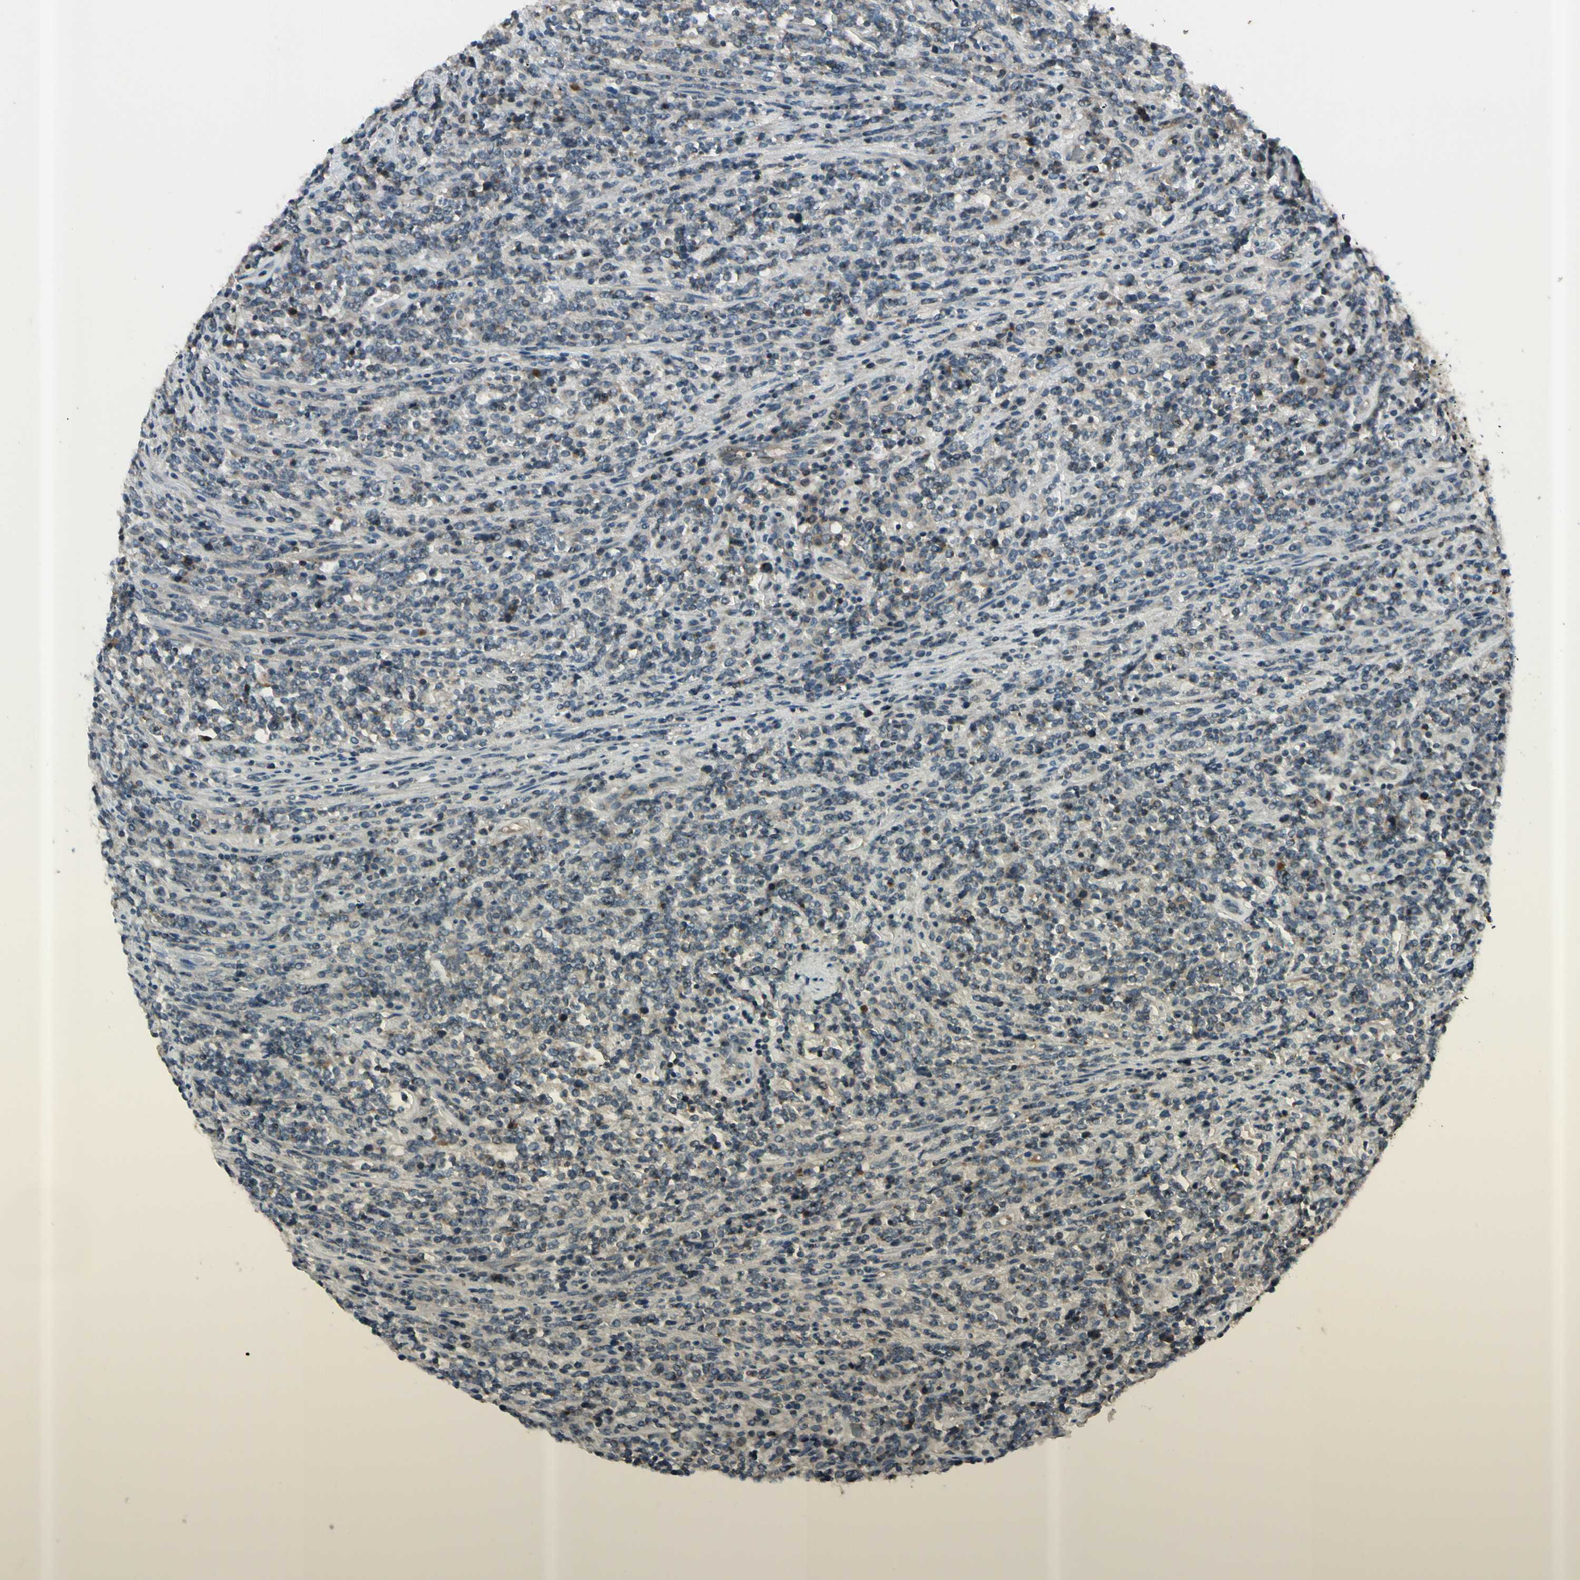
{"staining": {"intensity": "negative", "quantity": "none", "location": "none"}, "tissue": "lymphoma", "cell_type": "Tumor cells", "image_type": "cancer", "snomed": [{"axis": "morphology", "description": "Malignant lymphoma, non-Hodgkin's type, High grade"}, {"axis": "topography", "description": "Soft tissue"}], "caption": "Immunohistochemistry image of neoplastic tissue: human lymphoma stained with DAB (3,3'-diaminobenzidine) demonstrates no significant protein expression in tumor cells.", "gene": "ICAM5", "patient": {"sex": "male", "age": 18}}